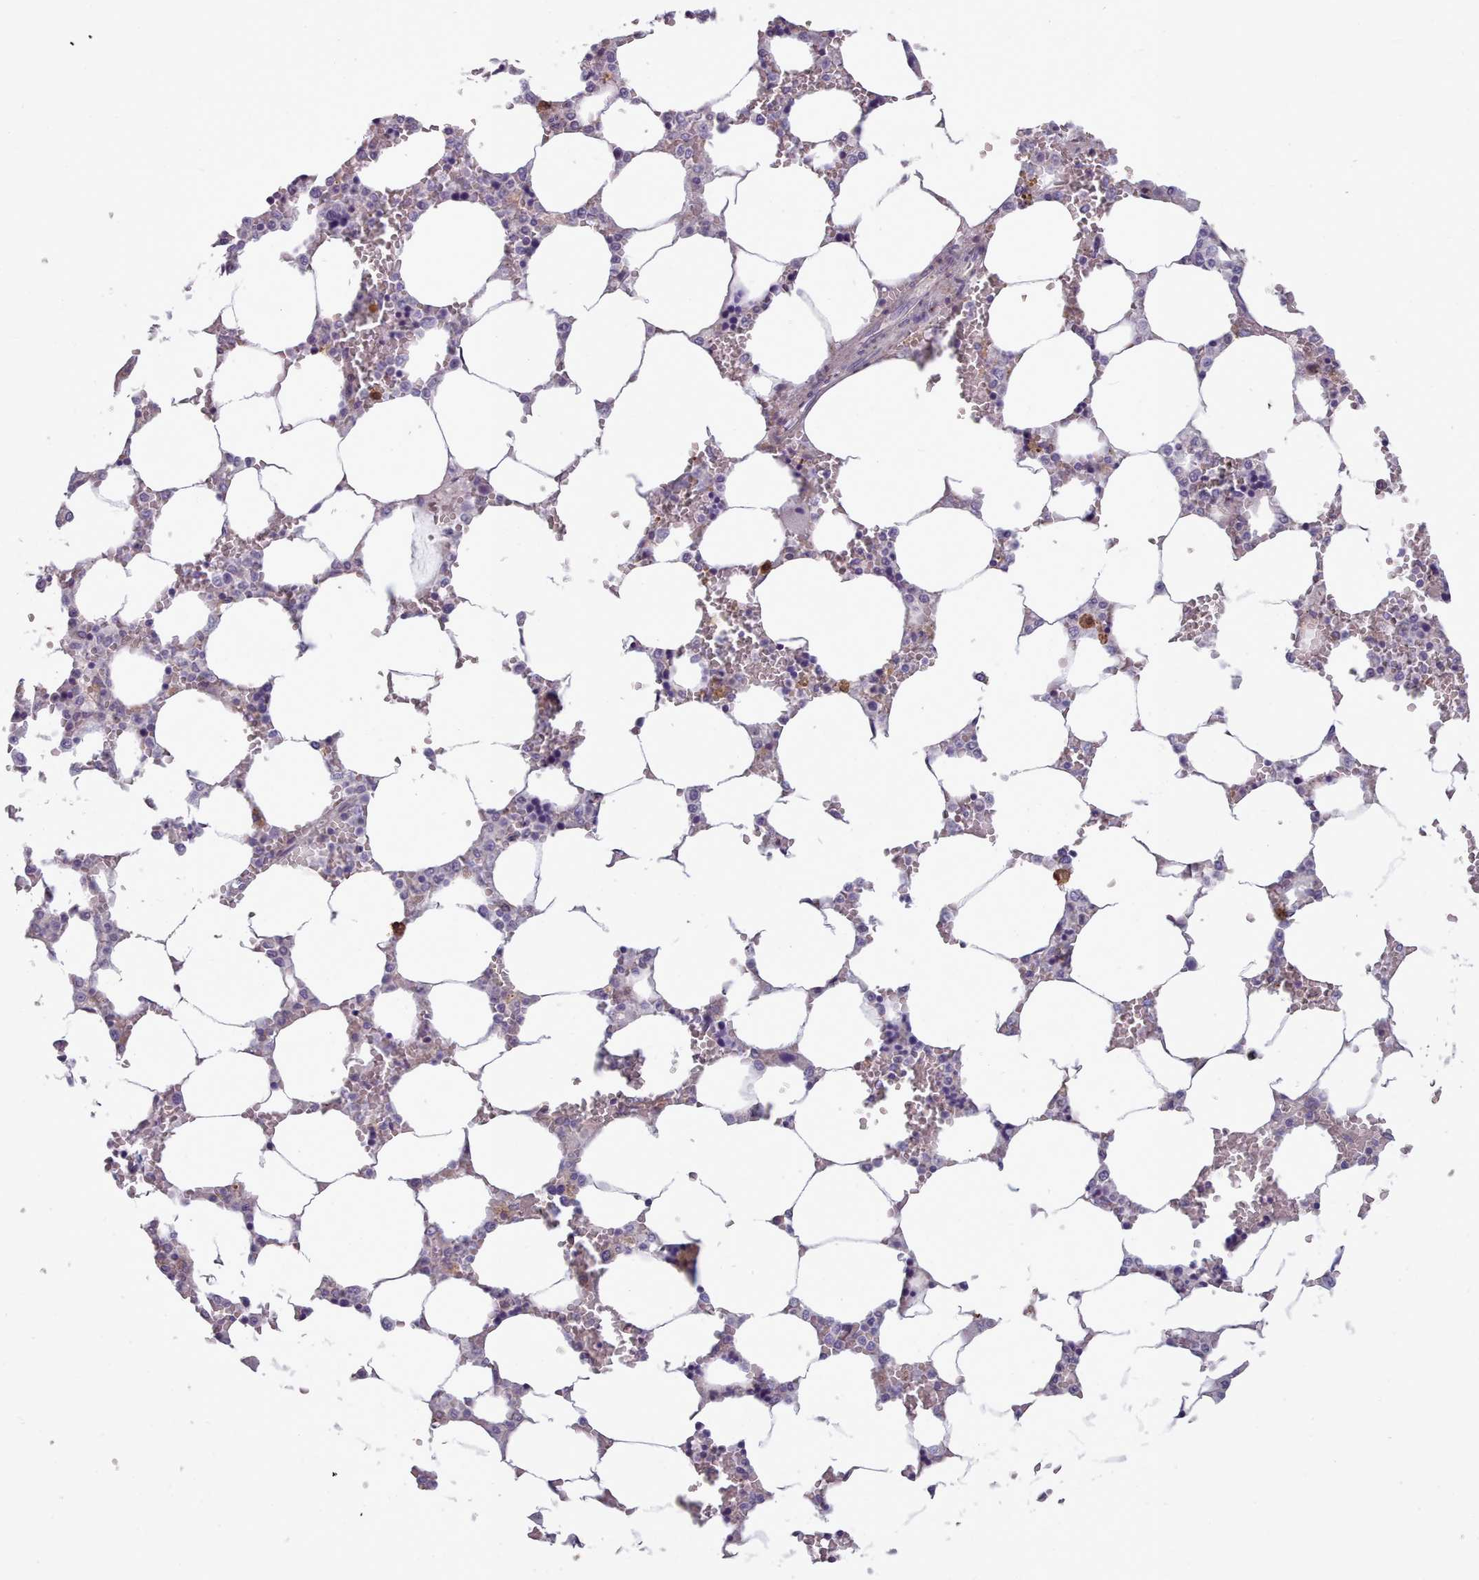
{"staining": {"intensity": "moderate", "quantity": "<25%", "location": "cytoplasmic/membranous"}, "tissue": "bone marrow", "cell_type": "Hematopoietic cells", "image_type": "normal", "snomed": [{"axis": "morphology", "description": "Normal tissue, NOS"}, {"axis": "topography", "description": "Bone marrow"}], "caption": "The micrograph exhibits staining of benign bone marrow, revealing moderate cytoplasmic/membranous protein expression (brown color) within hematopoietic cells. (DAB (3,3'-diaminobenzidine) IHC, brown staining for protein, blue staining for nuclei).", "gene": "FKBP10", "patient": {"sex": "male", "age": 64}}